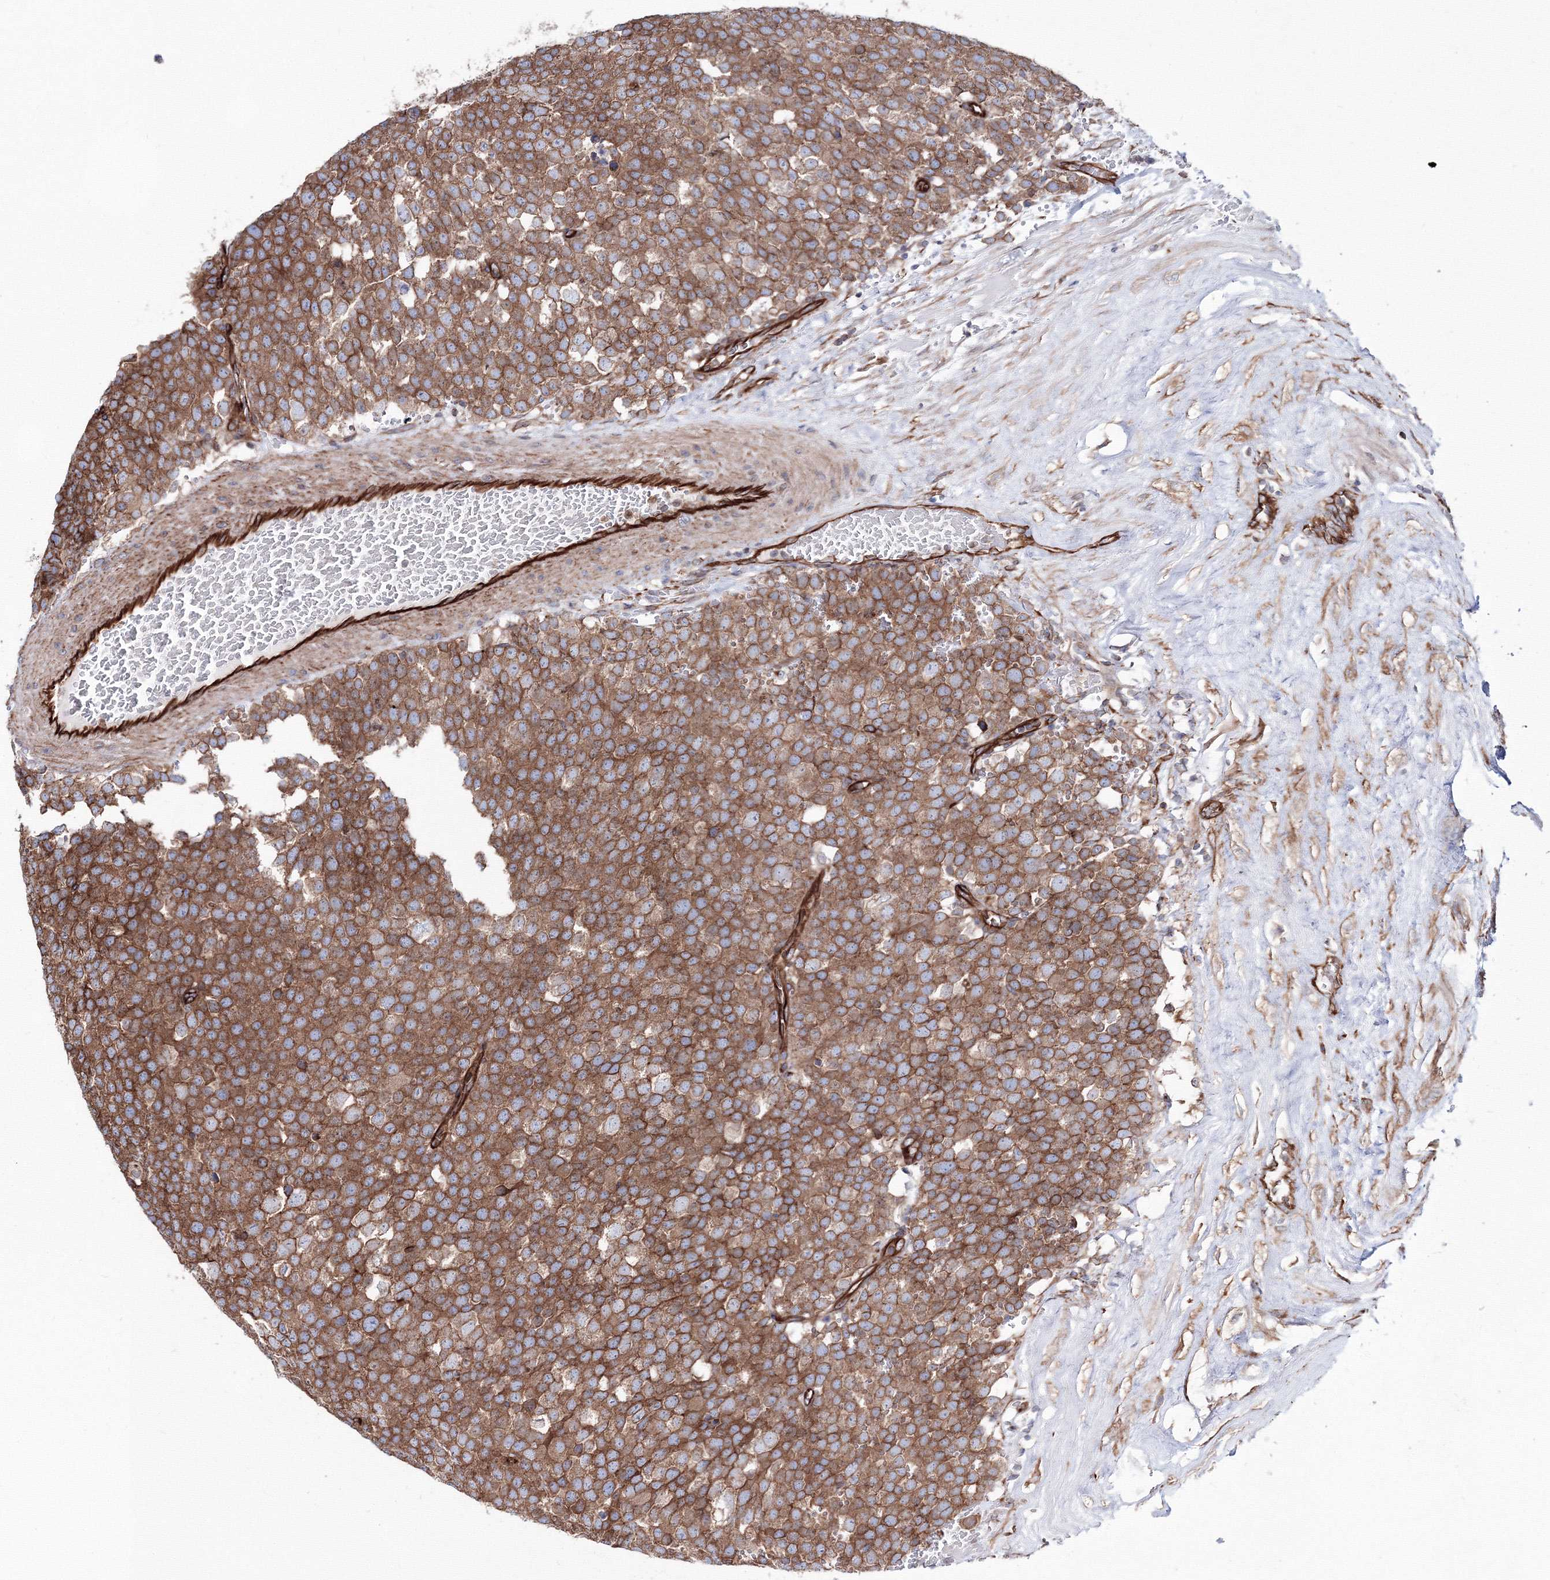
{"staining": {"intensity": "moderate", "quantity": ">75%", "location": "cytoplasmic/membranous"}, "tissue": "testis cancer", "cell_type": "Tumor cells", "image_type": "cancer", "snomed": [{"axis": "morphology", "description": "Seminoma, NOS"}, {"axis": "topography", "description": "Testis"}], "caption": "IHC staining of testis seminoma, which reveals medium levels of moderate cytoplasmic/membranous expression in approximately >75% of tumor cells indicating moderate cytoplasmic/membranous protein expression. The staining was performed using DAB (3,3'-diaminobenzidine) (brown) for protein detection and nuclei were counterstained in hematoxylin (blue).", "gene": "ANKRD37", "patient": {"sex": "male", "age": 71}}